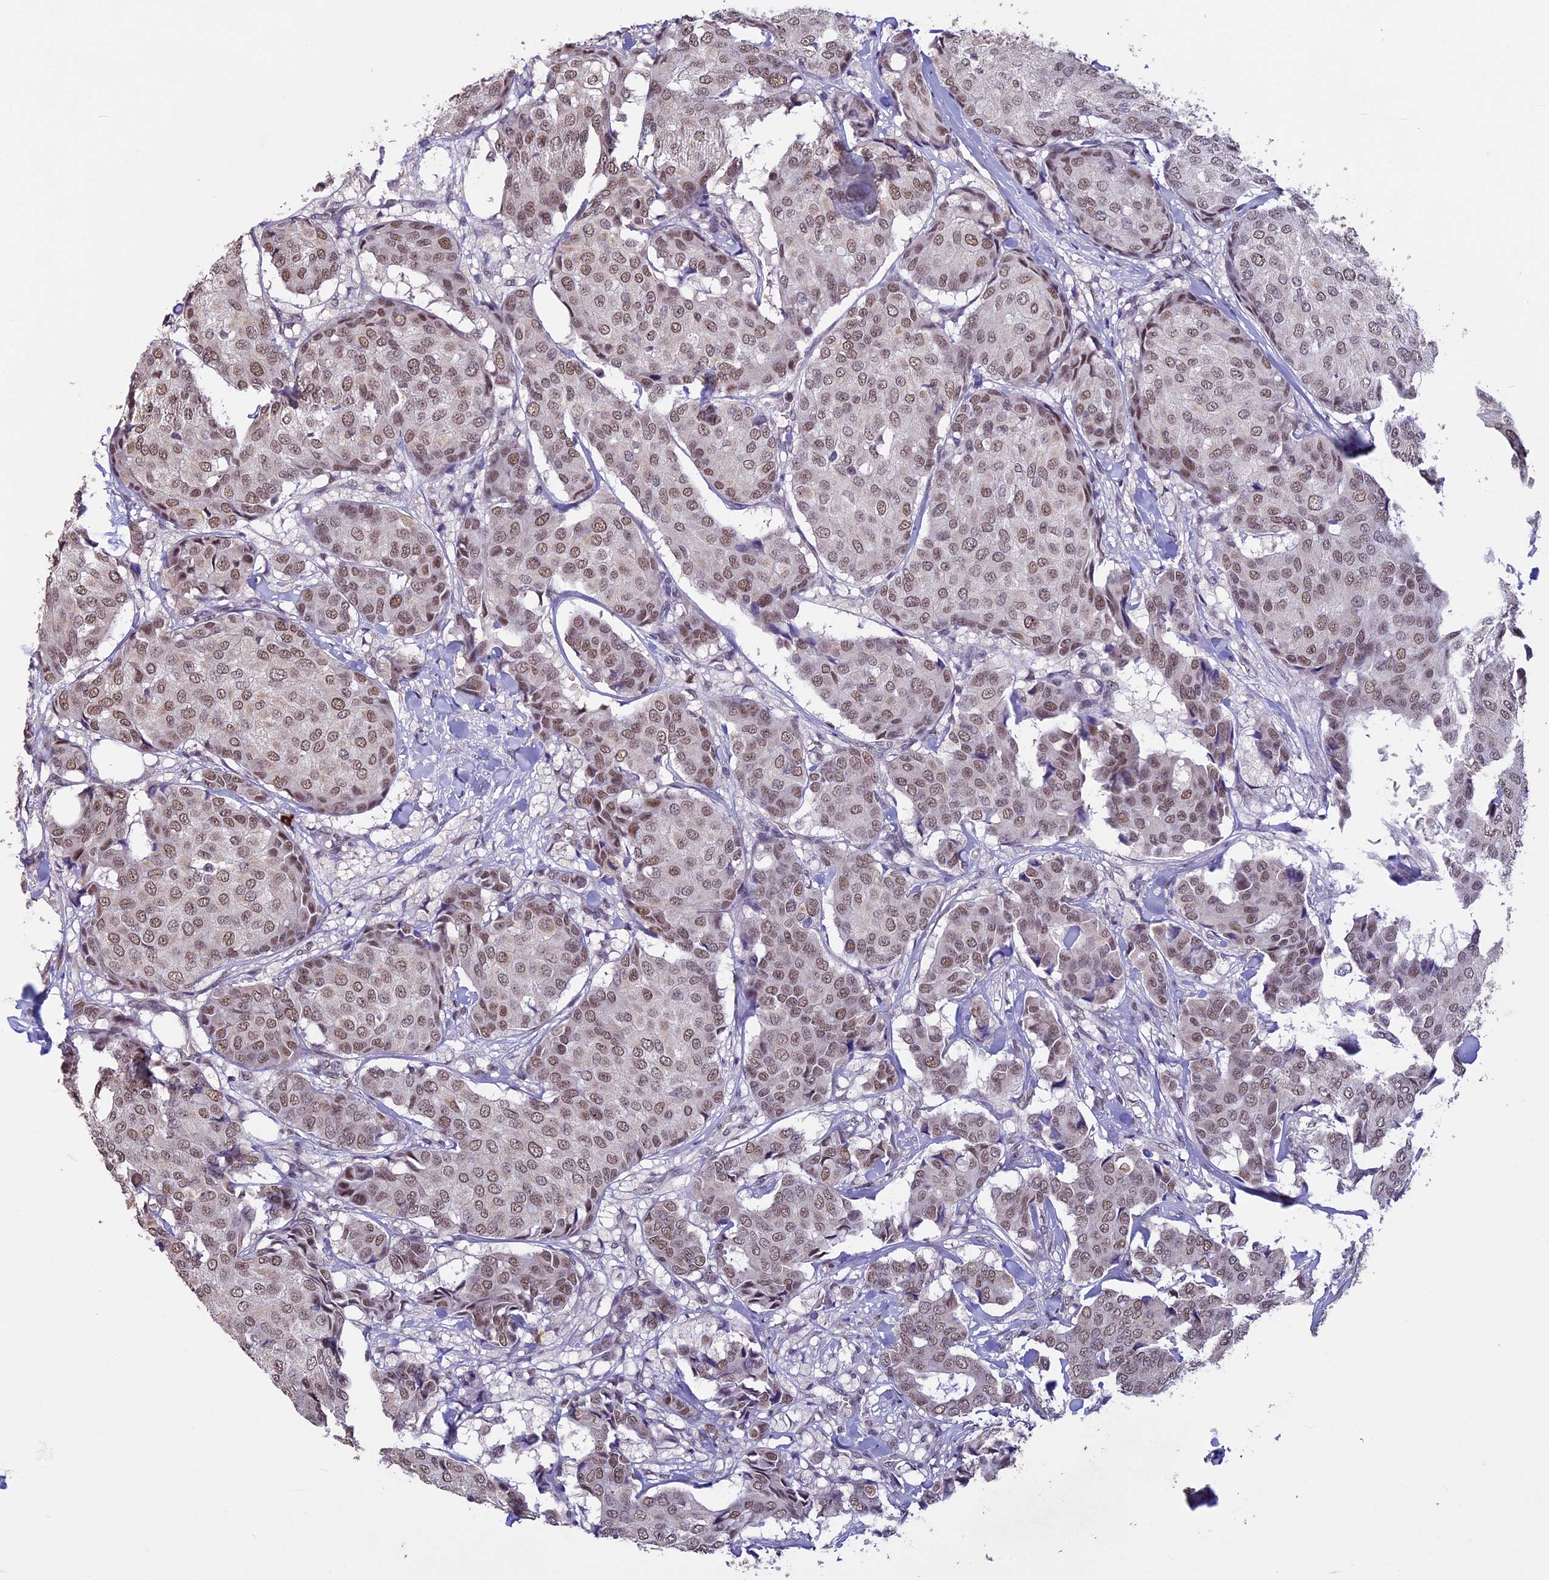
{"staining": {"intensity": "moderate", "quantity": ">75%", "location": "nuclear"}, "tissue": "breast cancer", "cell_type": "Tumor cells", "image_type": "cancer", "snomed": [{"axis": "morphology", "description": "Duct carcinoma"}, {"axis": "topography", "description": "Breast"}], "caption": "Tumor cells exhibit medium levels of moderate nuclear staining in about >75% of cells in human infiltrating ductal carcinoma (breast). (DAB = brown stain, brightfield microscopy at high magnification).", "gene": "RNF40", "patient": {"sex": "female", "age": 75}}